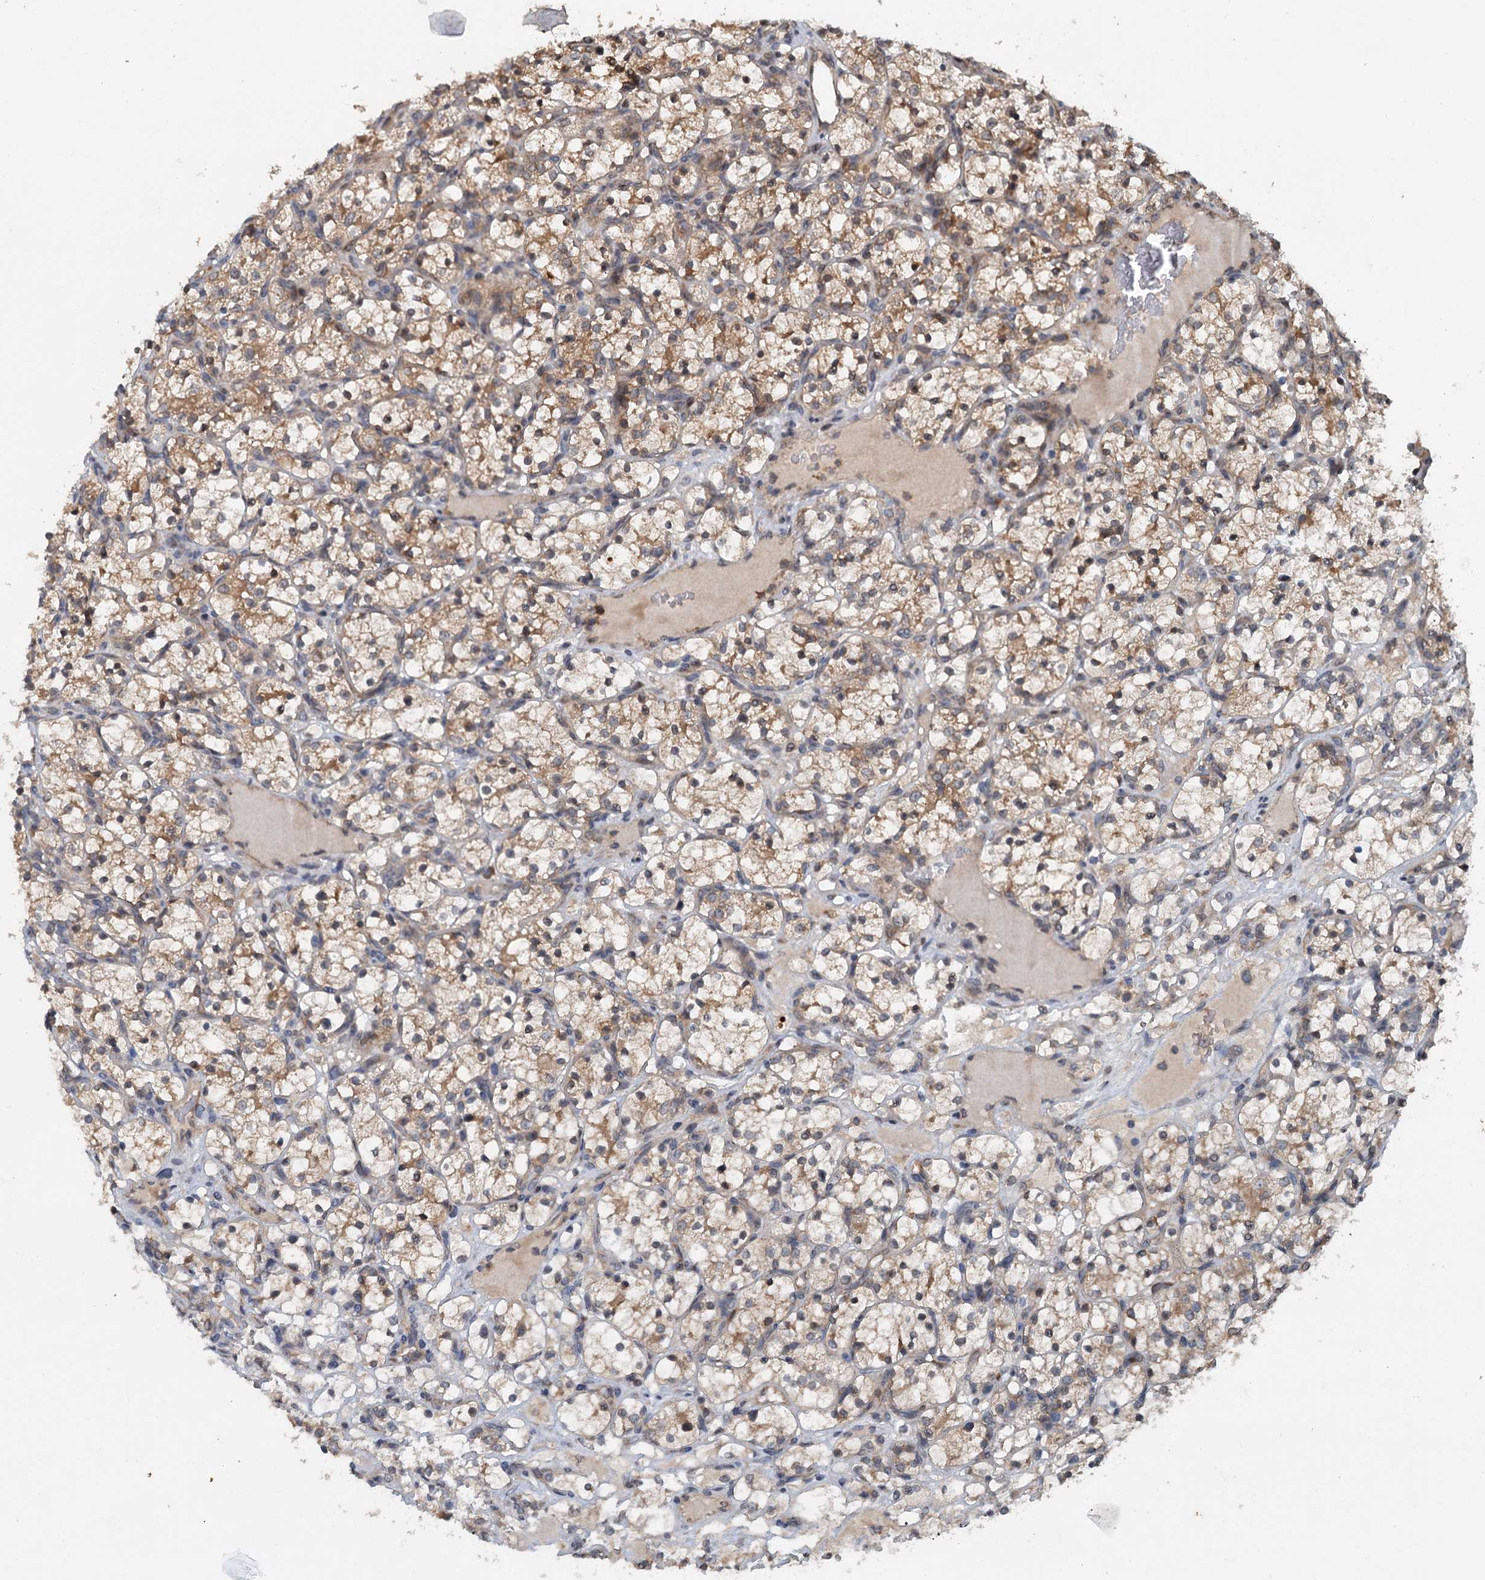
{"staining": {"intensity": "moderate", "quantity": ">75%", "location": "cytoplasmic/membranous"}, "tissue": "renal cancer", "cell_type": "Tumor cells", "image_type": "cancer", "snomed": [{"axis": "morphology", "description": "Adenocarcinoma, NOS"}, {"axis": "topography", "description": "Kidney"}], "caption": "Renal cancer (adenocarcinoma) tissue demonstrates moderate cytoplasmic/membranous staining in approximately >75% of tumor cells", "gene": "N4BP2L2", "patient": {"sex": "female", "age": 69}}